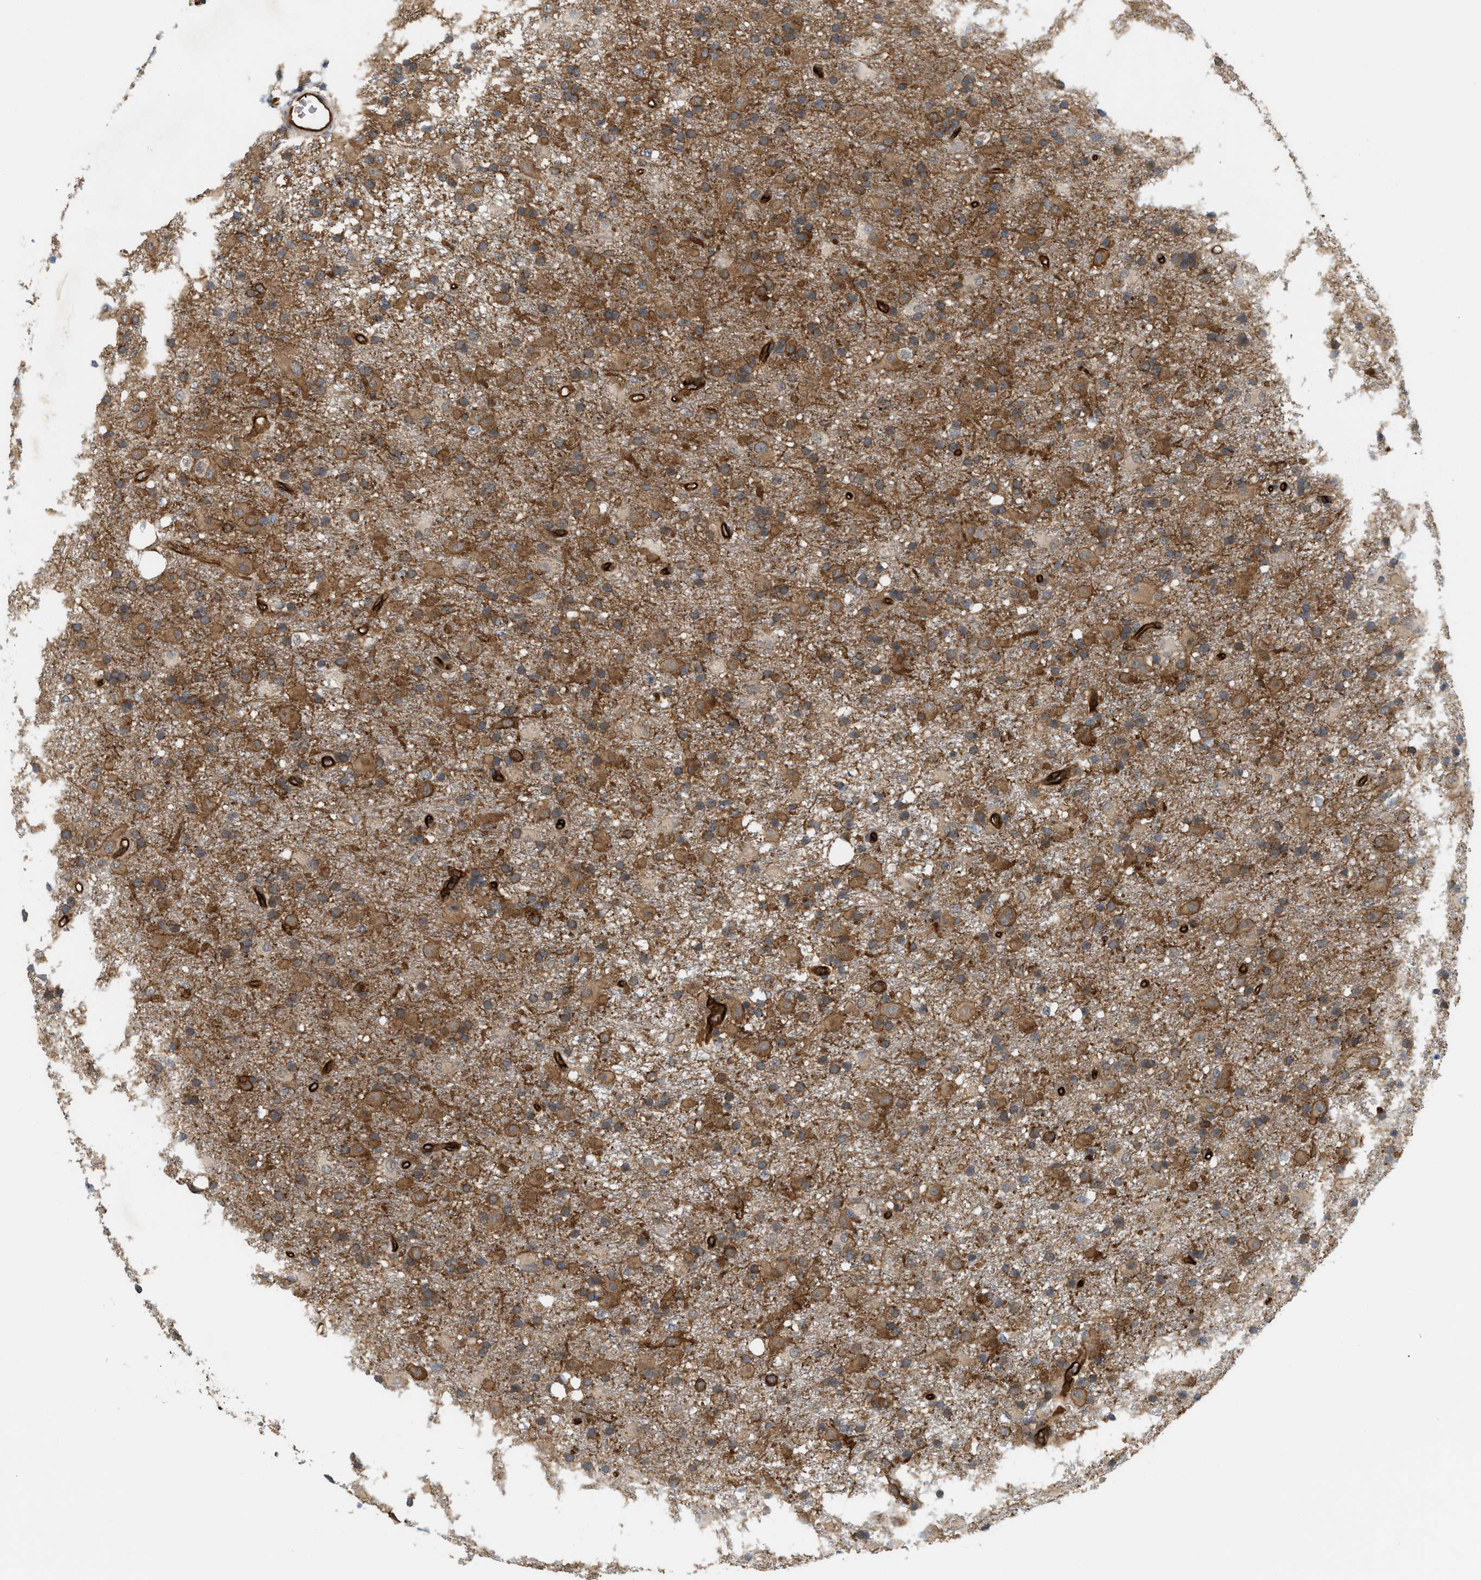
{"staining": {"intensity": "moderate", "quantity": ">75%", "location": "cytoplasmic/membranous"}, "tissue": "glioma", "cell_type": "Tumor cells", "image_type": "cancer", "snomed": [{"axis": "morphology", "description": "Glioma, malignant, Low grade"}, {"axis": "topography", "description": "Brain"}], "caption": "A photomicrograph of glioma stained for a protein reveals moderate cytoplasmic/membranous brown staining in tumor cells. (Brightfield microscopy of DAB IHC at high magnification).", "gene": "PALMD", "patient": {"sex": "male", "age": 65}}